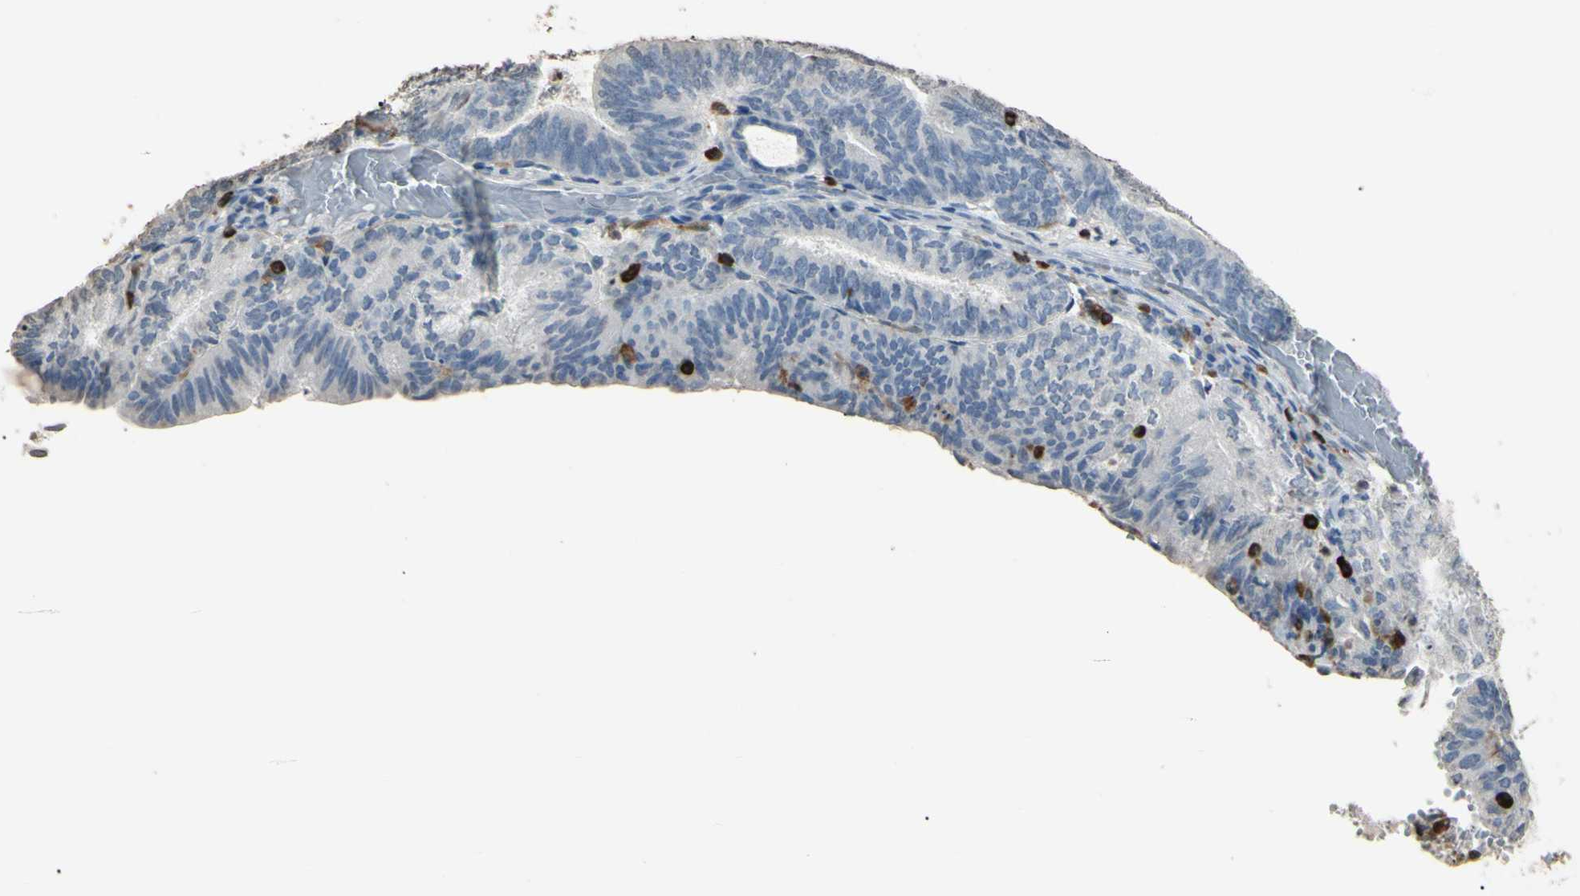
{"staining": {"intensity": "negative", "quantity": "none", "location": "none"}, "tissue": "endometrial cancer", "cell_type": "Tumor cells", "image_type": "cancer", "snomed": [{"axis": "morphology", "description": "Adenocarcinoma, NOS"}, {"axis": "topography", "description": "Uterus"}], "caption": "Endometrial cancer was stained to show a protein in brown. There is no significant expression in tumor cells.", "gene": "PSTPIP1", "patient": {"sex": "female", "age": 60}}